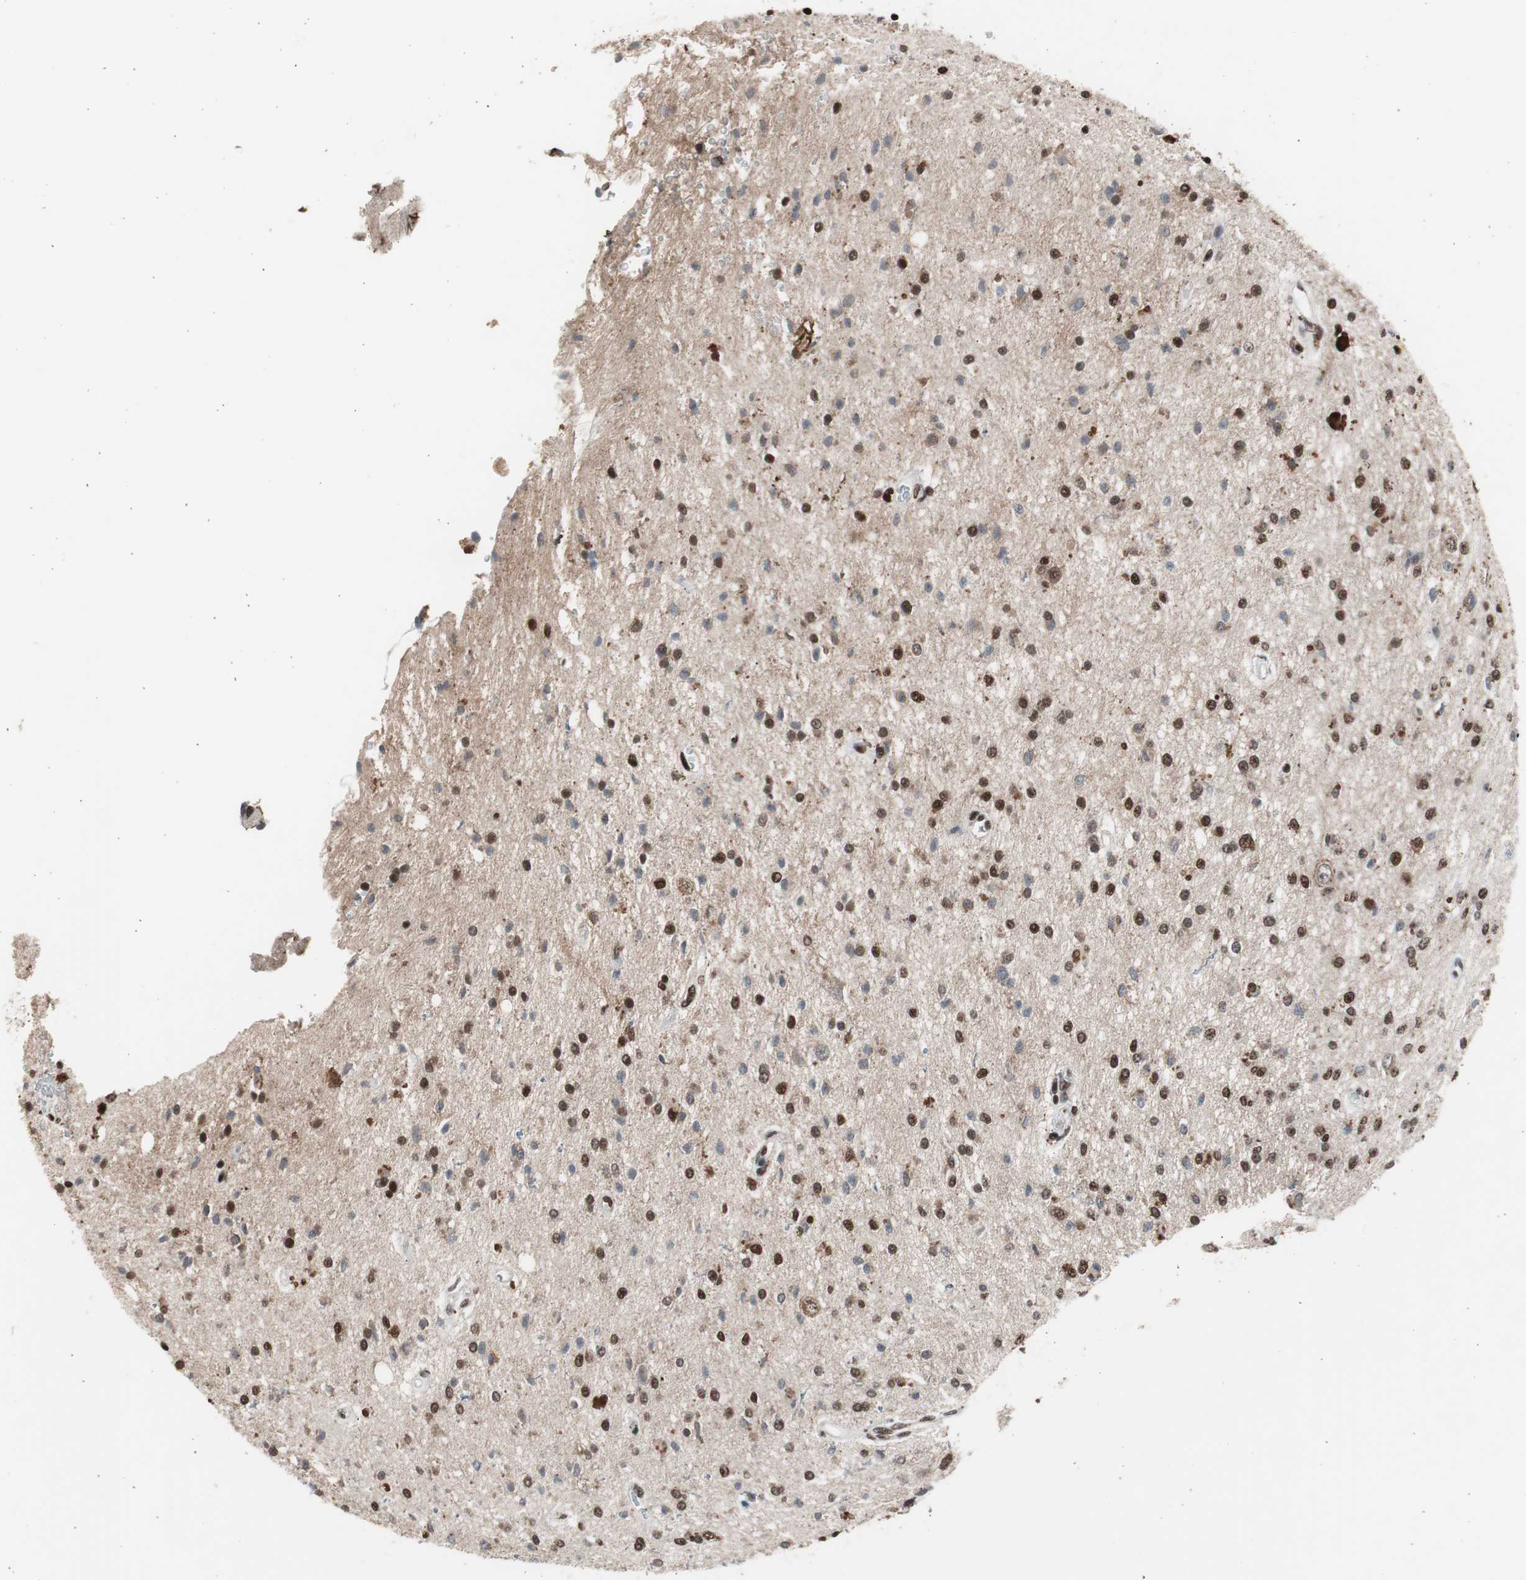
{"staining": {"intensity": "strong", "quantity": "25%-75%", "location": "nuclear"}, "tissue": "glioma", "cell_type": "Tumor cells", "image_type": "cancer", "snomed": [{"axis": "morphology", "description": "Glioma, malignant, High grade"}, {"axis": "topography", "description": "Brain"}], "caption": "Immunohistochemical staining of human malignant high-grade glioma demonstrates high levels of strong nuclear protein staining in approximately 25%-75% of tumor cells.", "gene": "RPA1", "patient": {"sex": "male", "age": 47}}